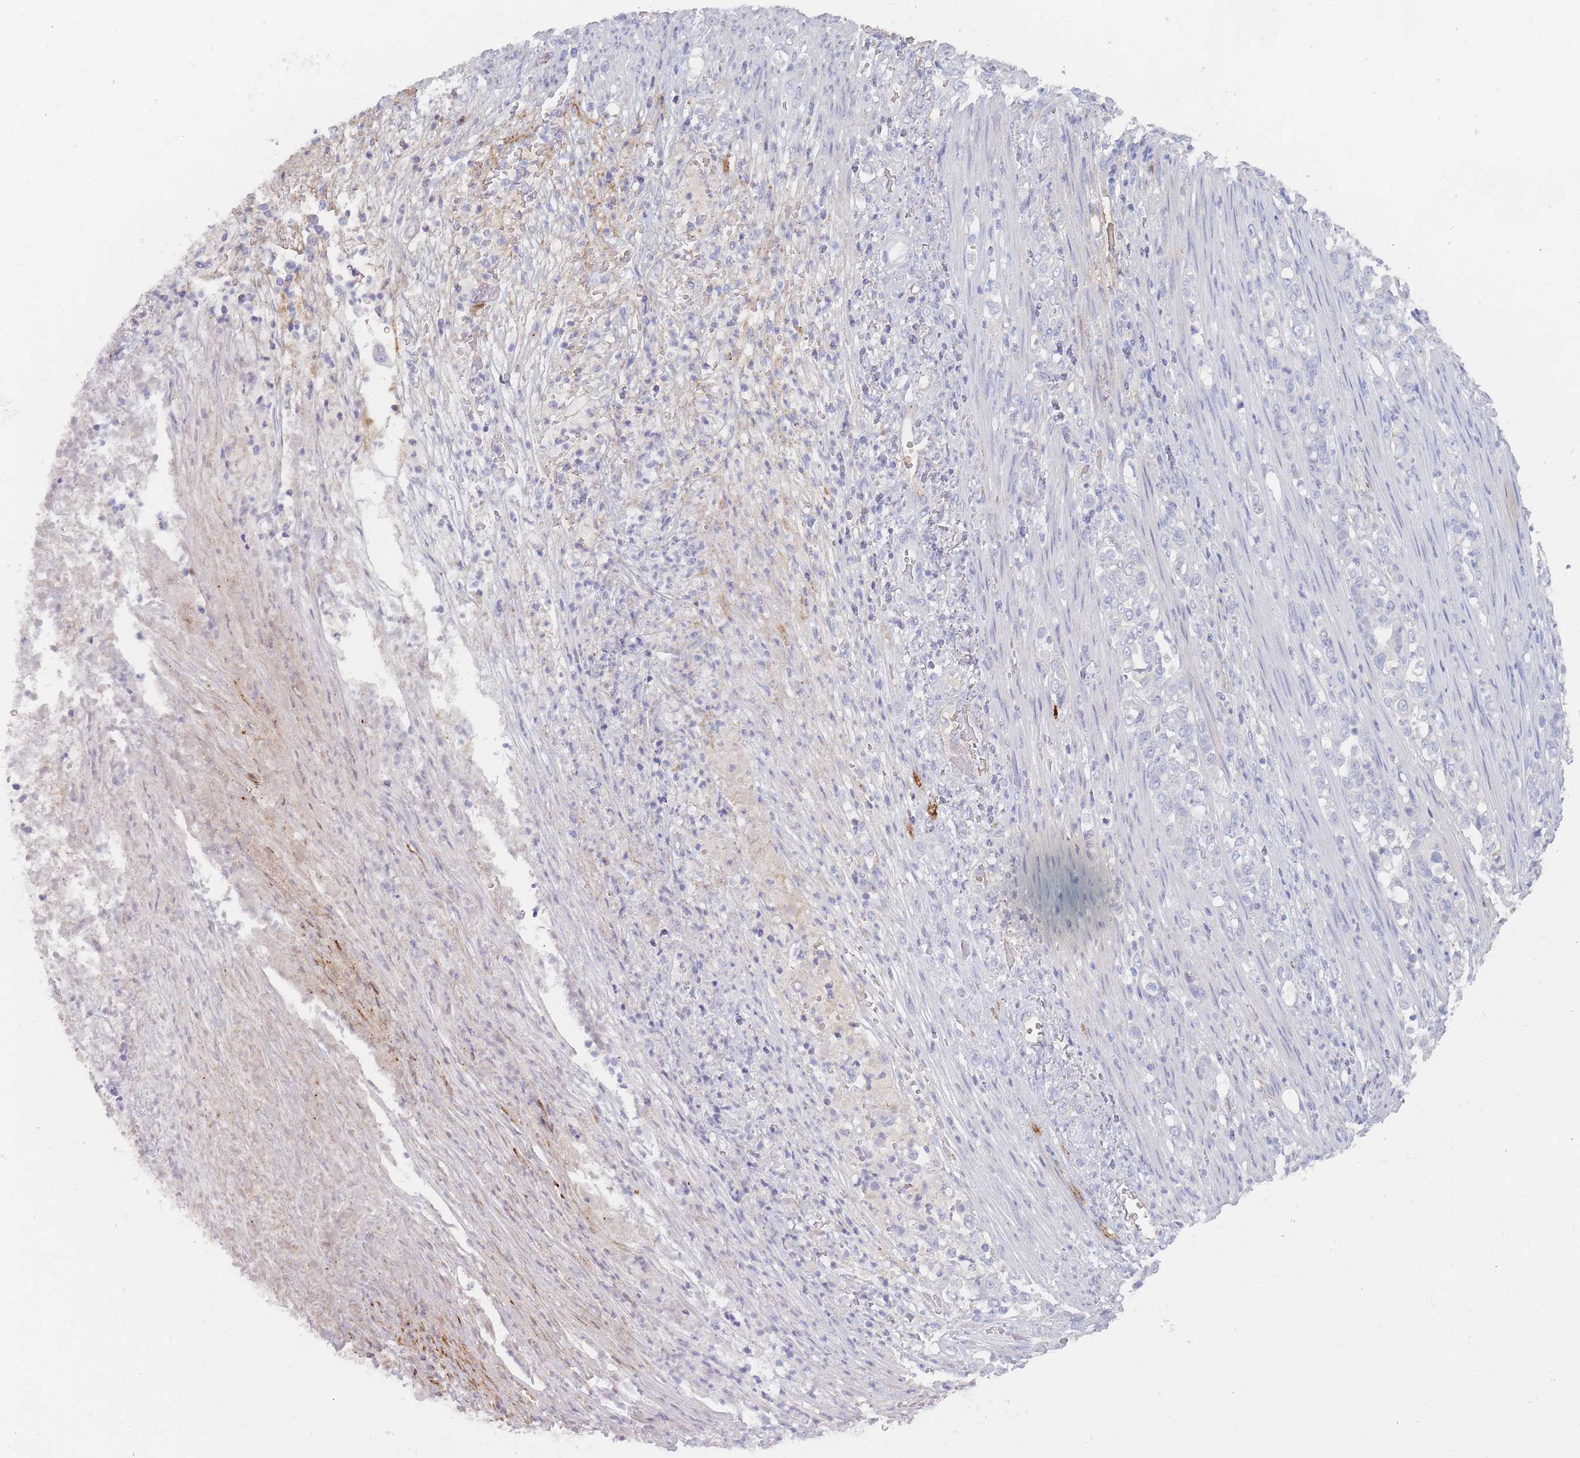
{"staining": {"intensity": "negative", "quantity": "none", "location": "none"}, "tissue": "stomach cancer", "cell_type": "Tumor cells", "image_type": "cancer", "snomed": [{"axis": "morphology", "description": "Normal tissue, NOS"}, {"axis": "morphology", "description": "Adenocarcinoma, NOS"}, {"axis": "topography", "description": "Stomach"}], "caption": "Immunohistochemical staining of stomach adenocarcinoma reveals no significant staining in tumor cells.", "gene": "PRG4", "patient": {"sex": "female", "age": 79}}